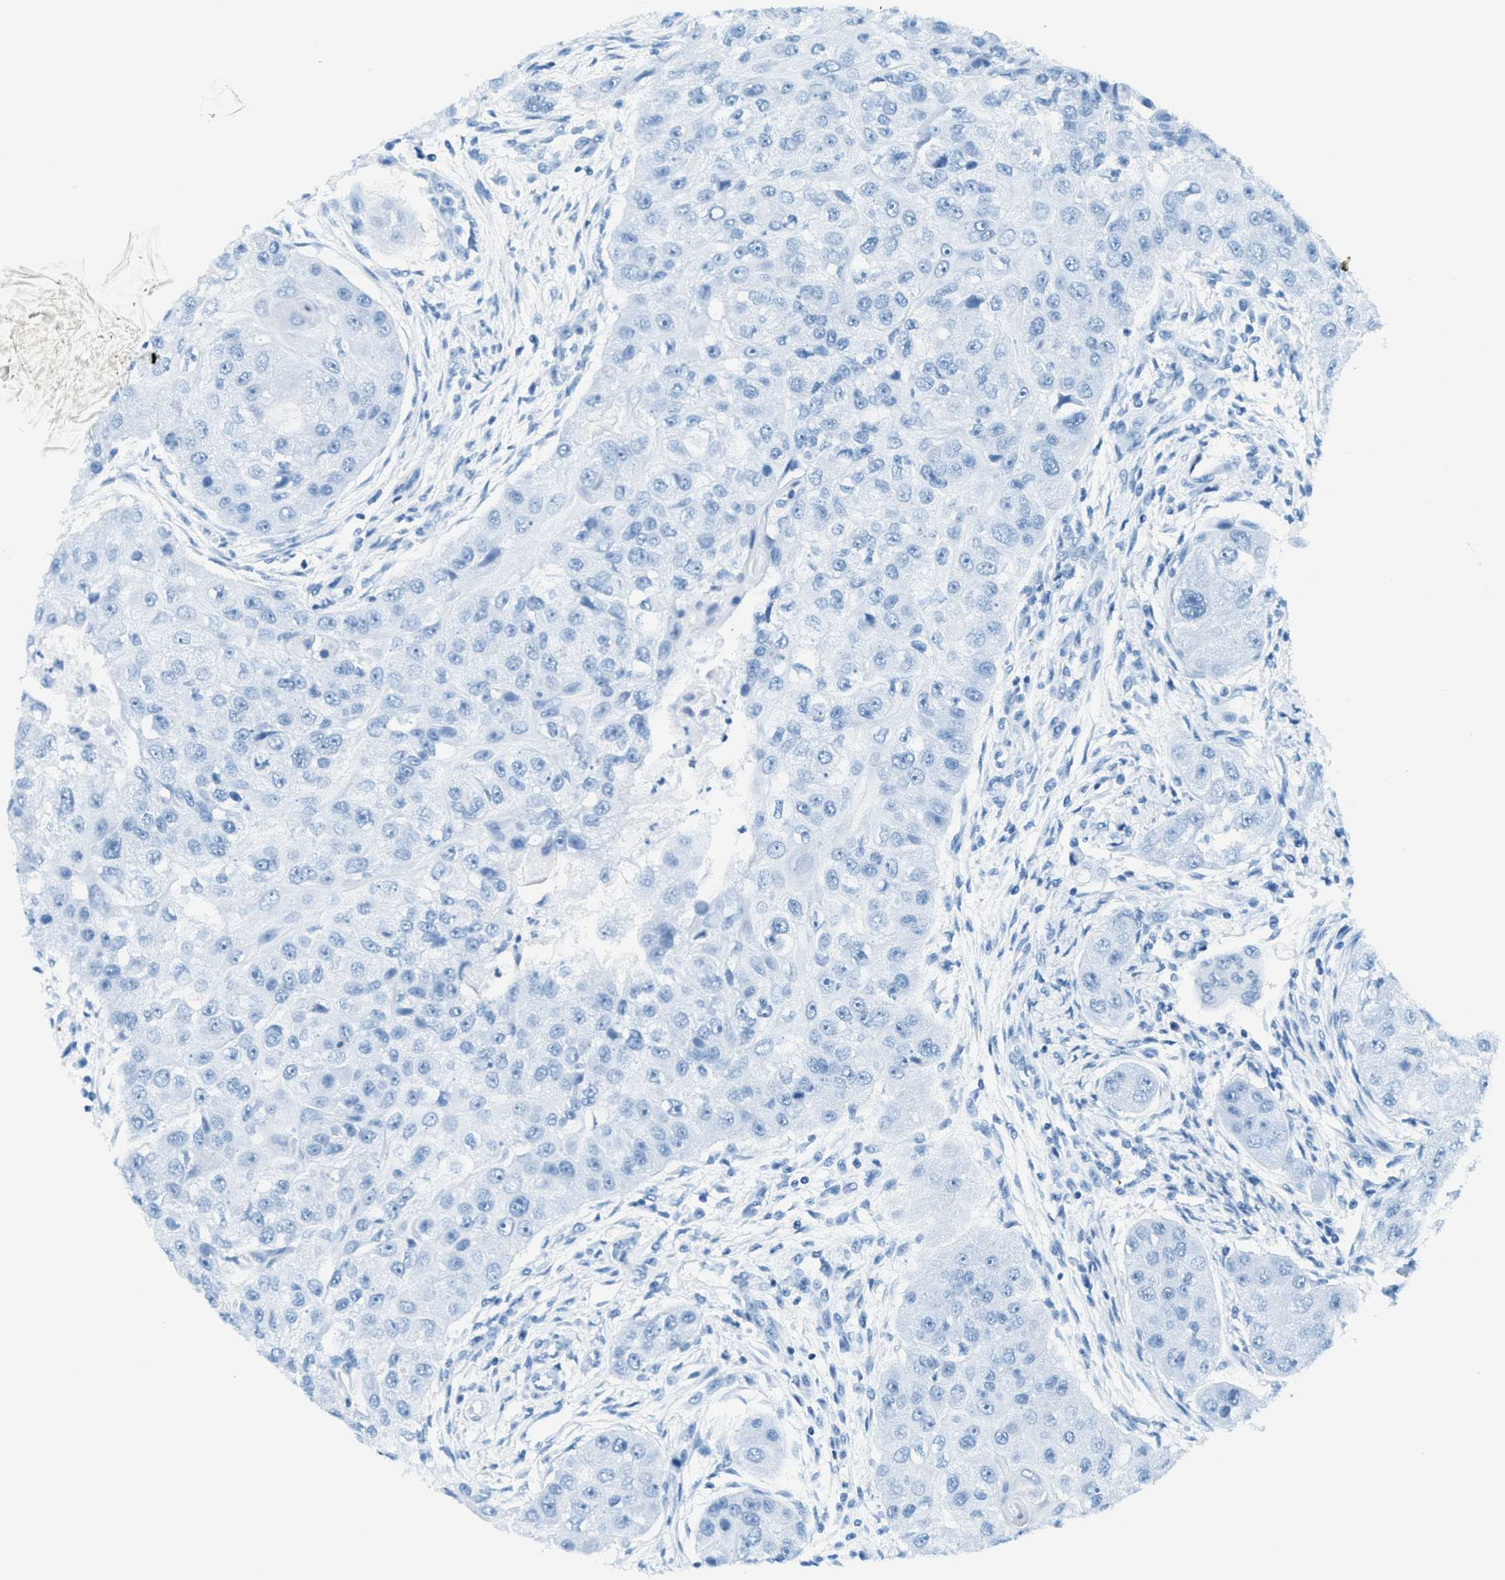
{"staining": {"intensity": "negative", "quantity": "none", "location": "none"}, "tissue": "head and neck cancer", "cell_type": "Tumor cells", "image_type": "cancer", "snomed": [{"axis": "morphology", "description": "Normal tissue, NOS"}, {"axis": "morphology", "description": "Squamous cell carcinoma, NOS"}, {"axis": "topography", "description": "Skeletal muscle"}, {"axis": "topography", "description": "Head-Neck"}], "caption": "This photomicrograph is of head and neck squamous cell carcinoma stained with immunohistochemistry to label a protein in brown with the nuclei are counter-stained blue. There is no expression in tumor cells. (DAB (3,3'-diaminobenzidine) immunohistochemistry (IHC) visualized using brightfield microscopy, high magnification).", "gene": "PPBP", "patient": {"sex": "male", "age": 51}}